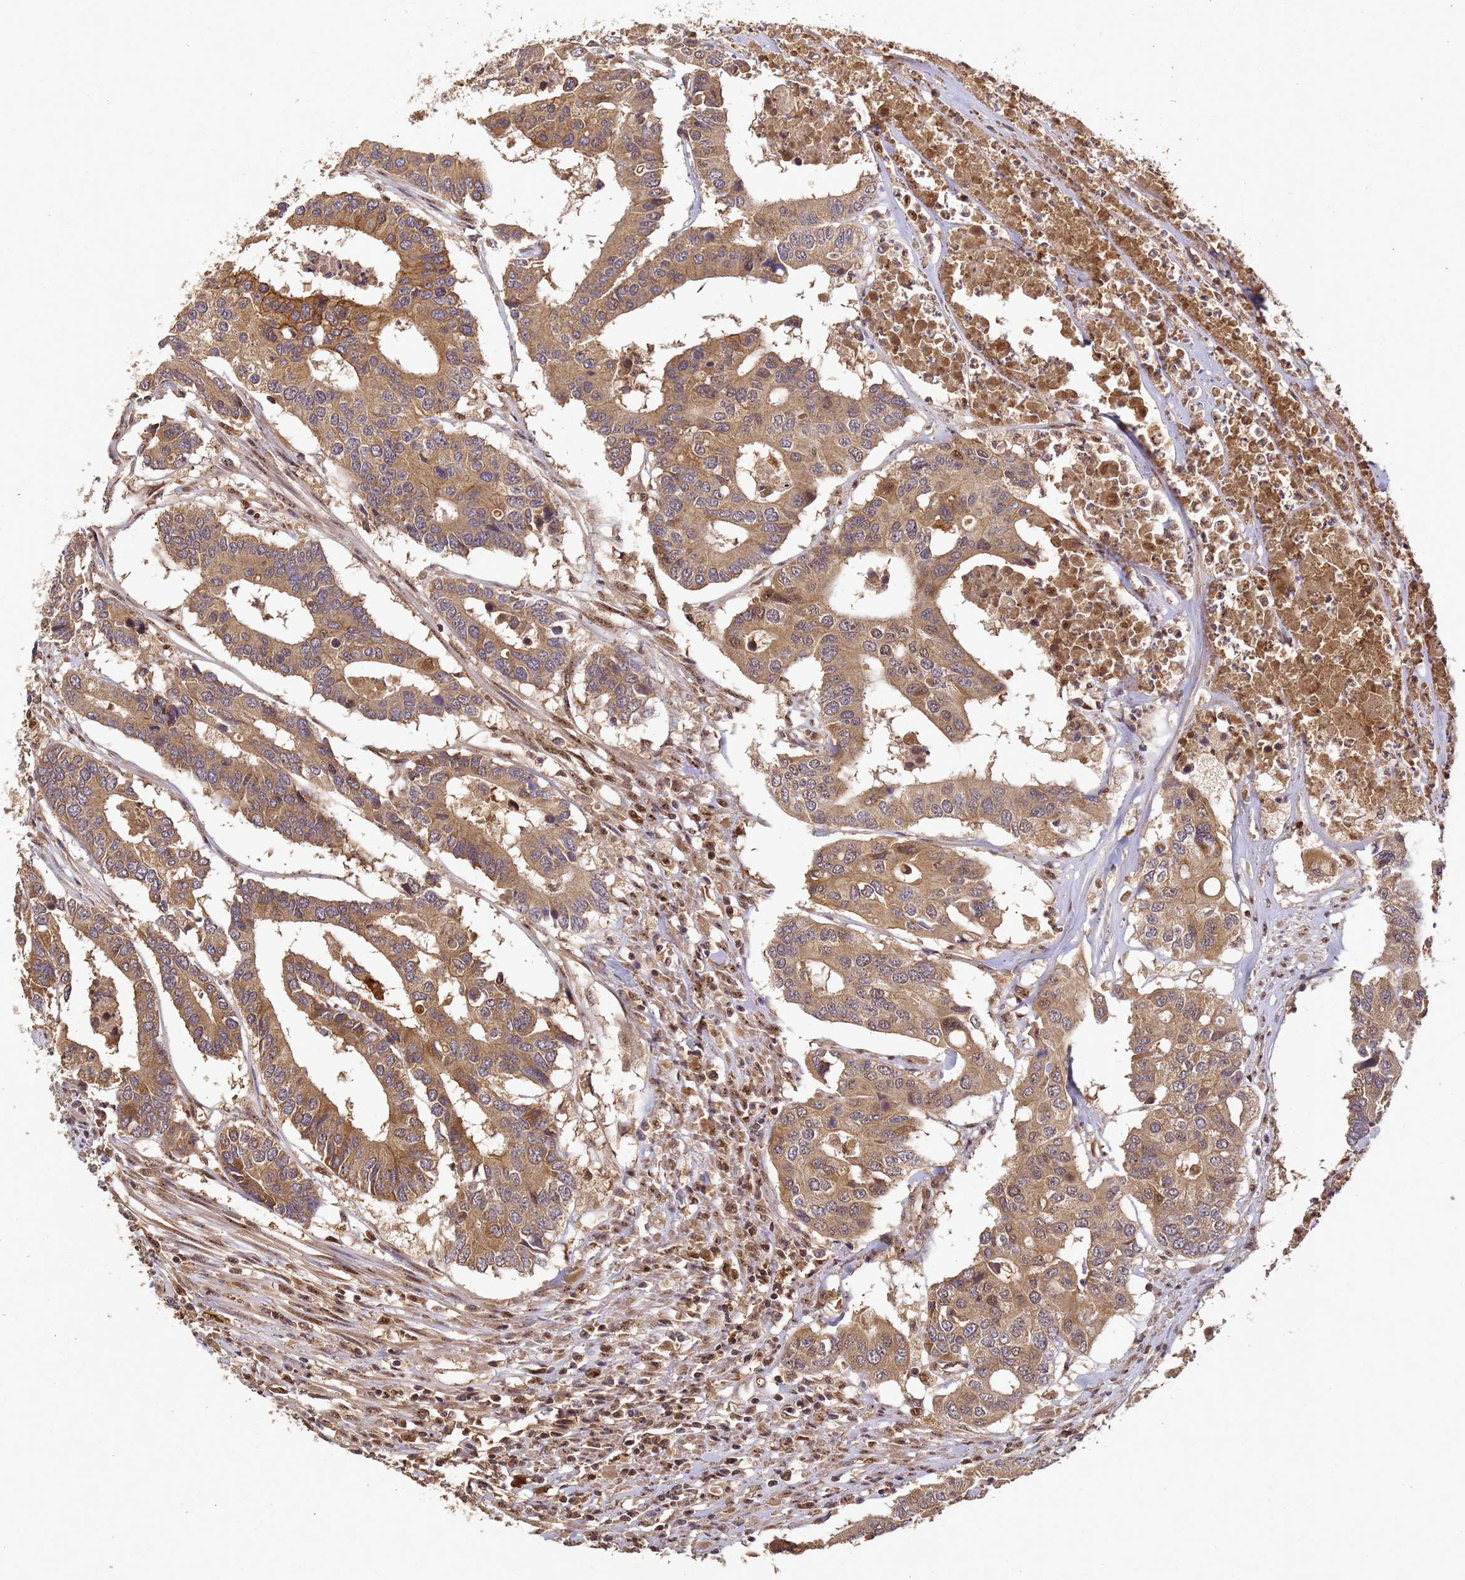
{"staining": {"intensity": "moderate", "quantity": ">75%", "location": "cytoplasmic/membranous"}, "tissue": "colorectal cancer", "cell_type": "Tumor cells", "image_type": "cancer", "snomed": [{"axis": "morphology", "description": "Adenocarcinoma, NOS"}, {"axis": "topography", "description": "Colon"}], "caption": "DAB (3,3'-diaminobenzidine) immunohistochemical staining of colorectal cancer (adenocarcinoma) demonstrates moderate cytoplasmic/membranous protein expression in about >75% of tumor cells. Using DAB (brown) and hematoxylin (blue) stains, captured at high magnification using brightfield microscopy.", "gene": "SECISBP2", "patient": {"sex": "male", "age": 77}}